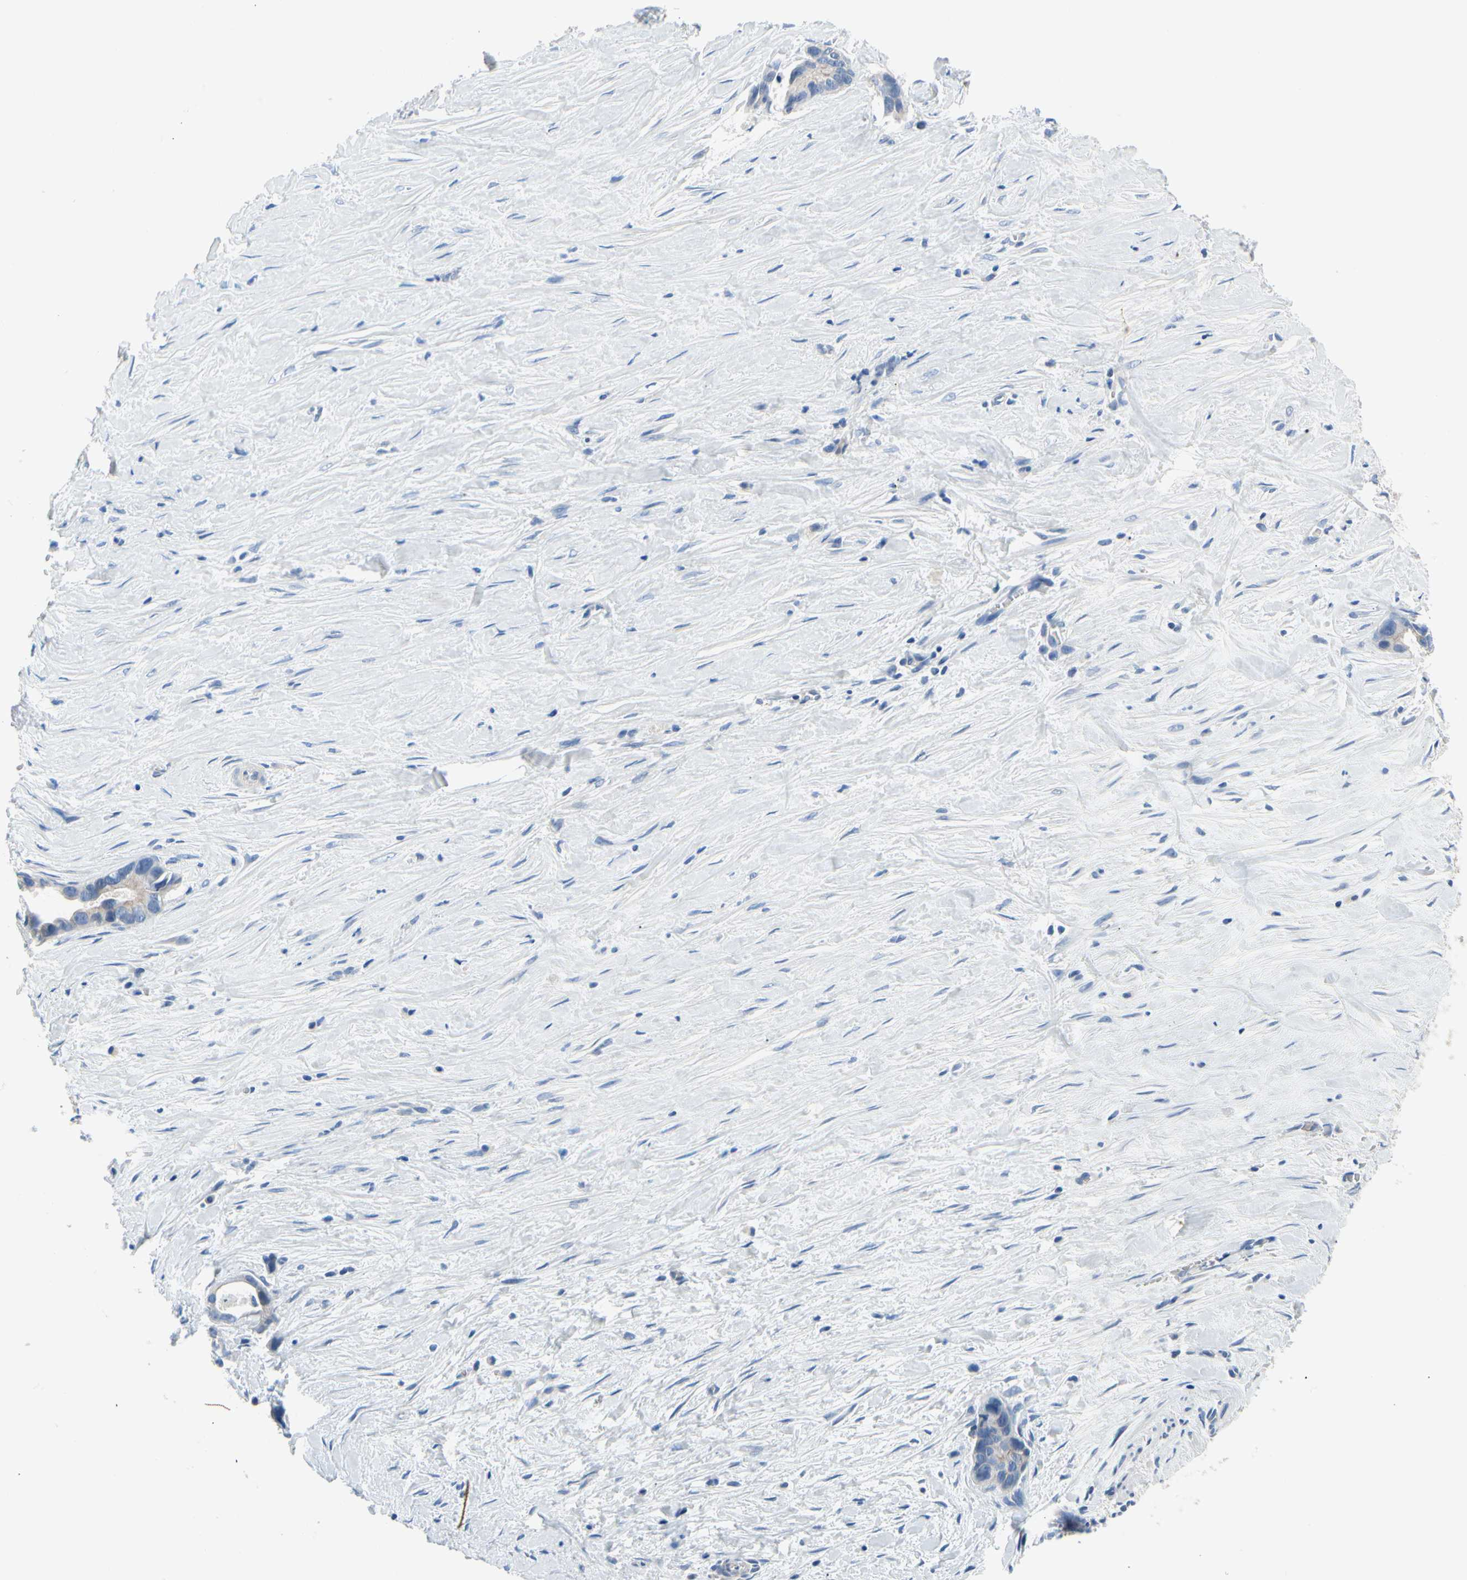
{"staining": {"intensity": "weak", "quantity": ">75%", "location": "cytoplasmic/membranous"}, "tissue": "liver cancer", "cell_type": "Tumor cells", "image_type": "cancer", "snomed": [{"axis": "morphology", "description": "Cholangiocarcinoma"}, {"axis": "topography", "description": "Liver"}], "caption": "Human liver cancer stained with a brown dye shows weak cytoplasmic/membranous positive staining in approximately >75% of tumor cells.", "gene": "CA14", "patient": {"sex": "female", "age": 55}}